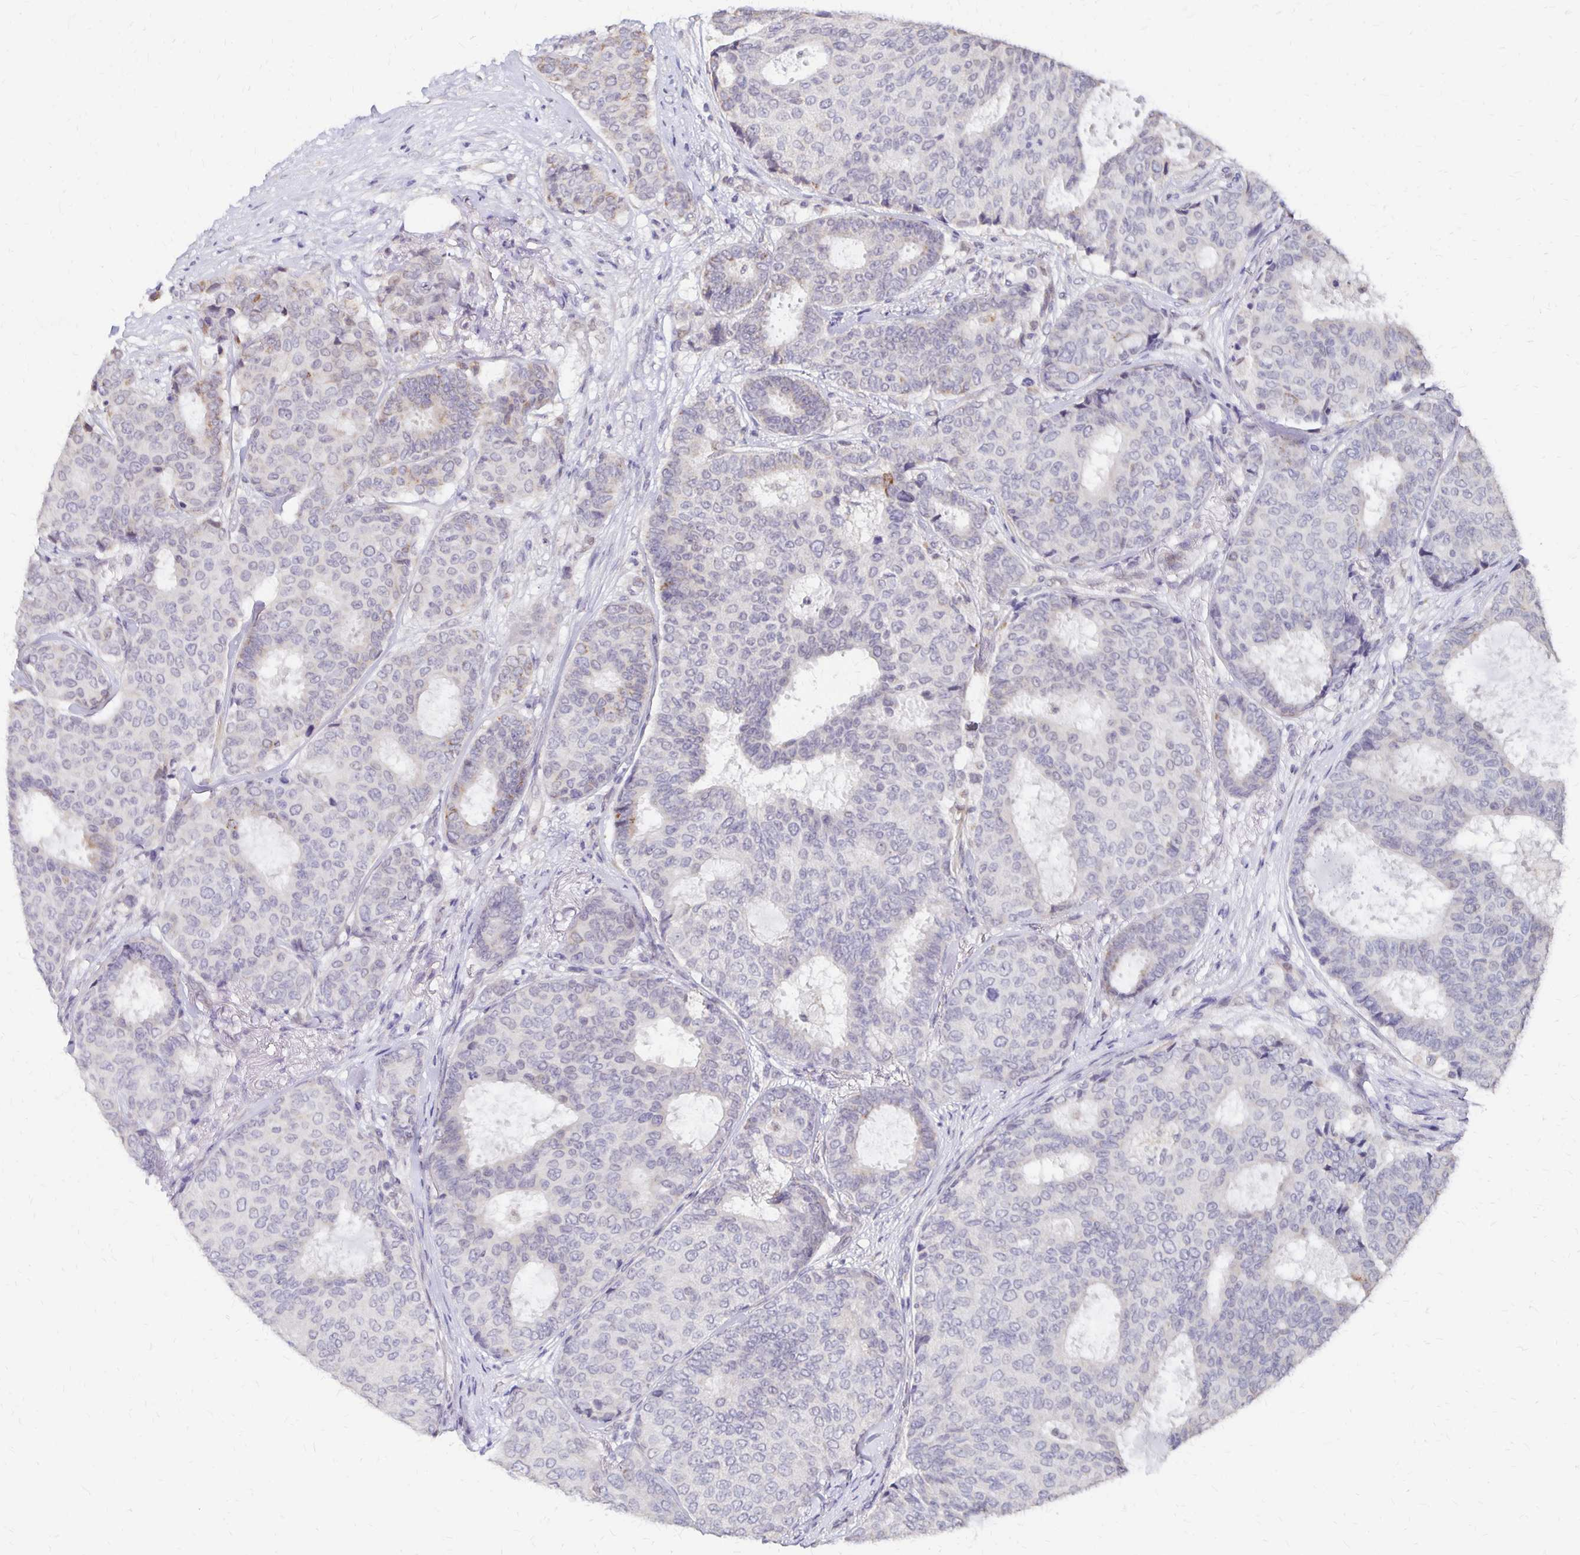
{"staining": {"intensity": "negative", "quantity": "none", "location": "none"}, "tissue": "breast cancer", "cell_type": "Tumor cells", "image_type": "cancer", "snomed": [{"axis": "morphology", "description": "Duct carcinoma"}, {"axis": "topography", "description": "Breast"}], "caption": "This is an immunohistochemistry (IHC) photomicrograph of human breast intraductal carcinoma. There is no expression in tumor cells.", "gene": "ATOSB", "patient": {"sex": "female", "age": 75}}